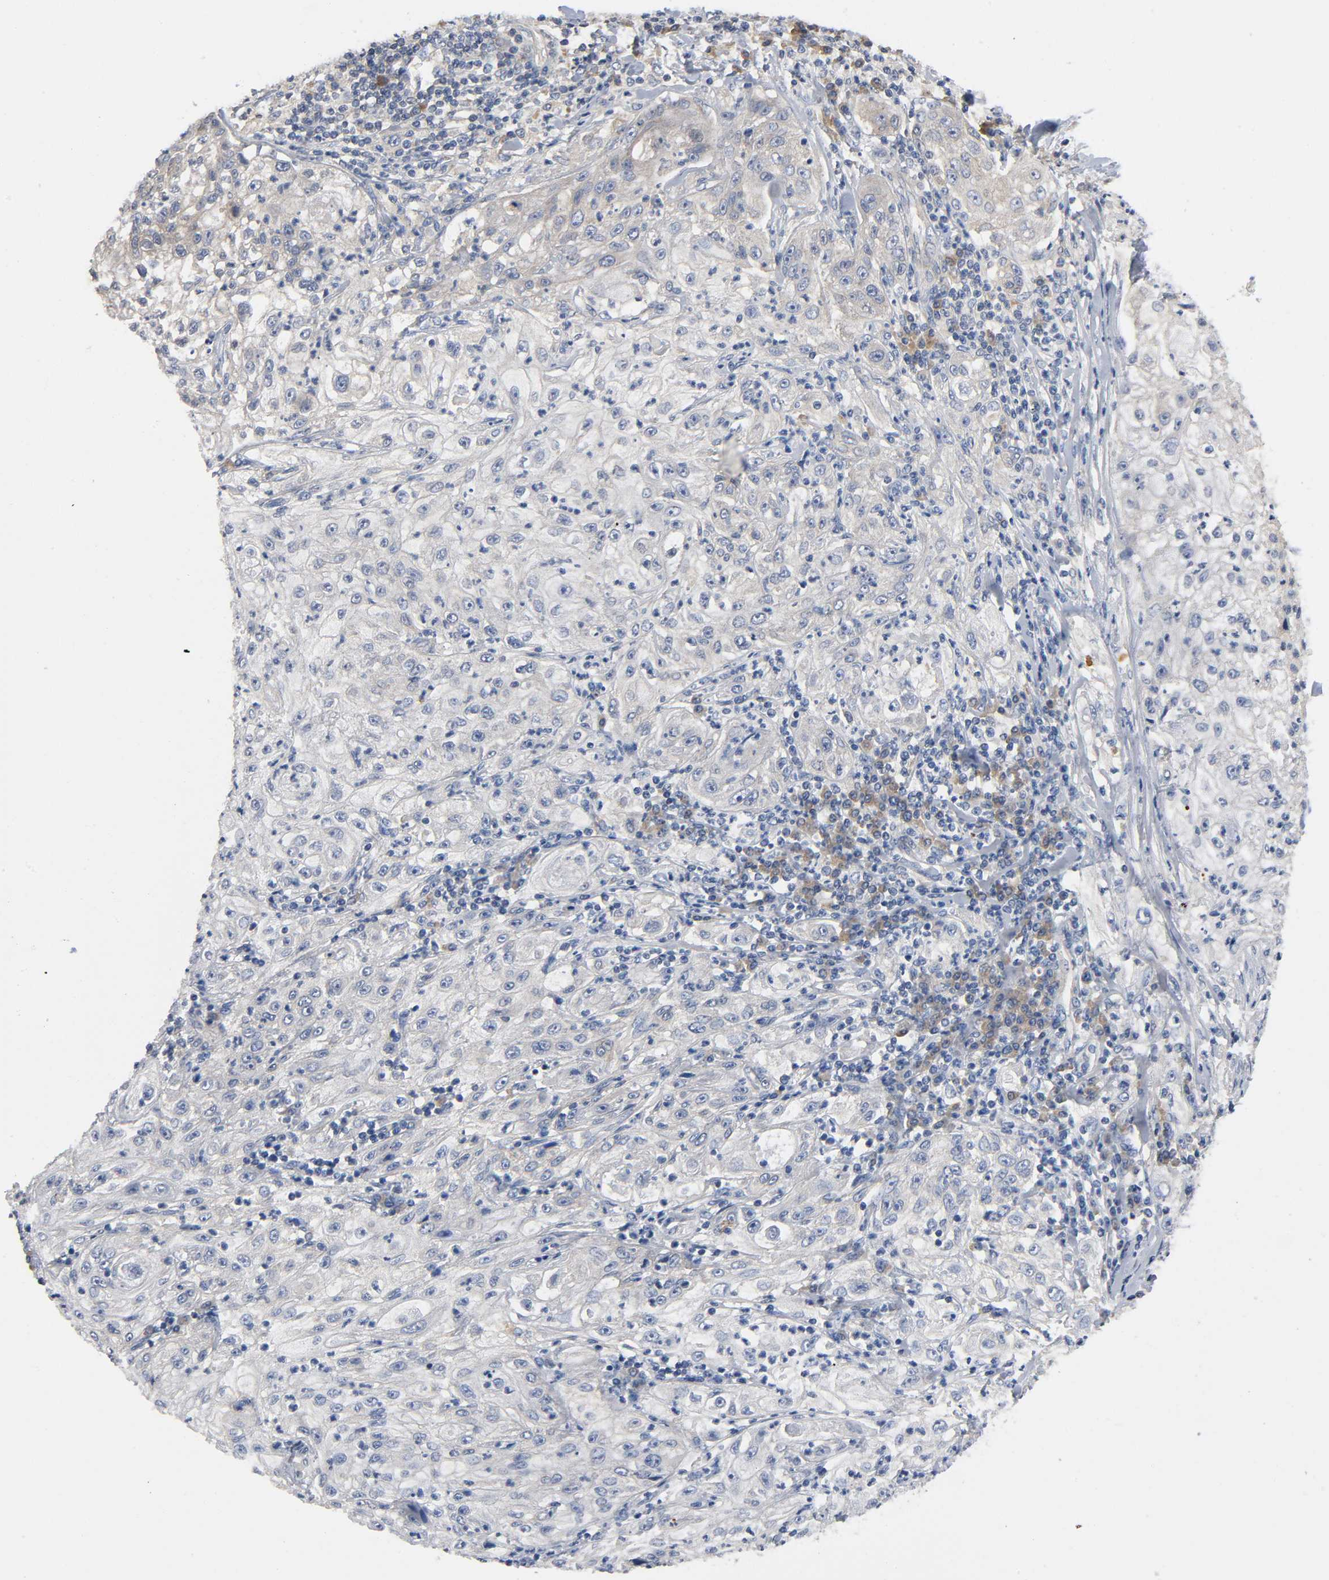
{"staining": {"intensity": "weak", "quantity": "25%-75%", "location": "cytoplasmic/membranous"}, "tissue": "lung cancer", "cell_type": "Tumor cells", "image_type": "cancer", "snomed": [{"axis": "morphology", "description": "Inflammation, NOS"}, {"axis": "morphology", "description": "Squamous cell carcinoma, NOS"}, {"axis": "topography", "description": "Lymph node"}, {"axis": "topography", "description": "Soft tissue"}, {"axis": "topography", "description": "Lung"}], "caption": "Immunohistochemical staining of lung cancer displays low levels of weak cytoplasmic/membranous protein staining in about 25%-75% of tumor cells.", "gene": "HDAC6", "patient": {"sex": "male", "age": 66}}